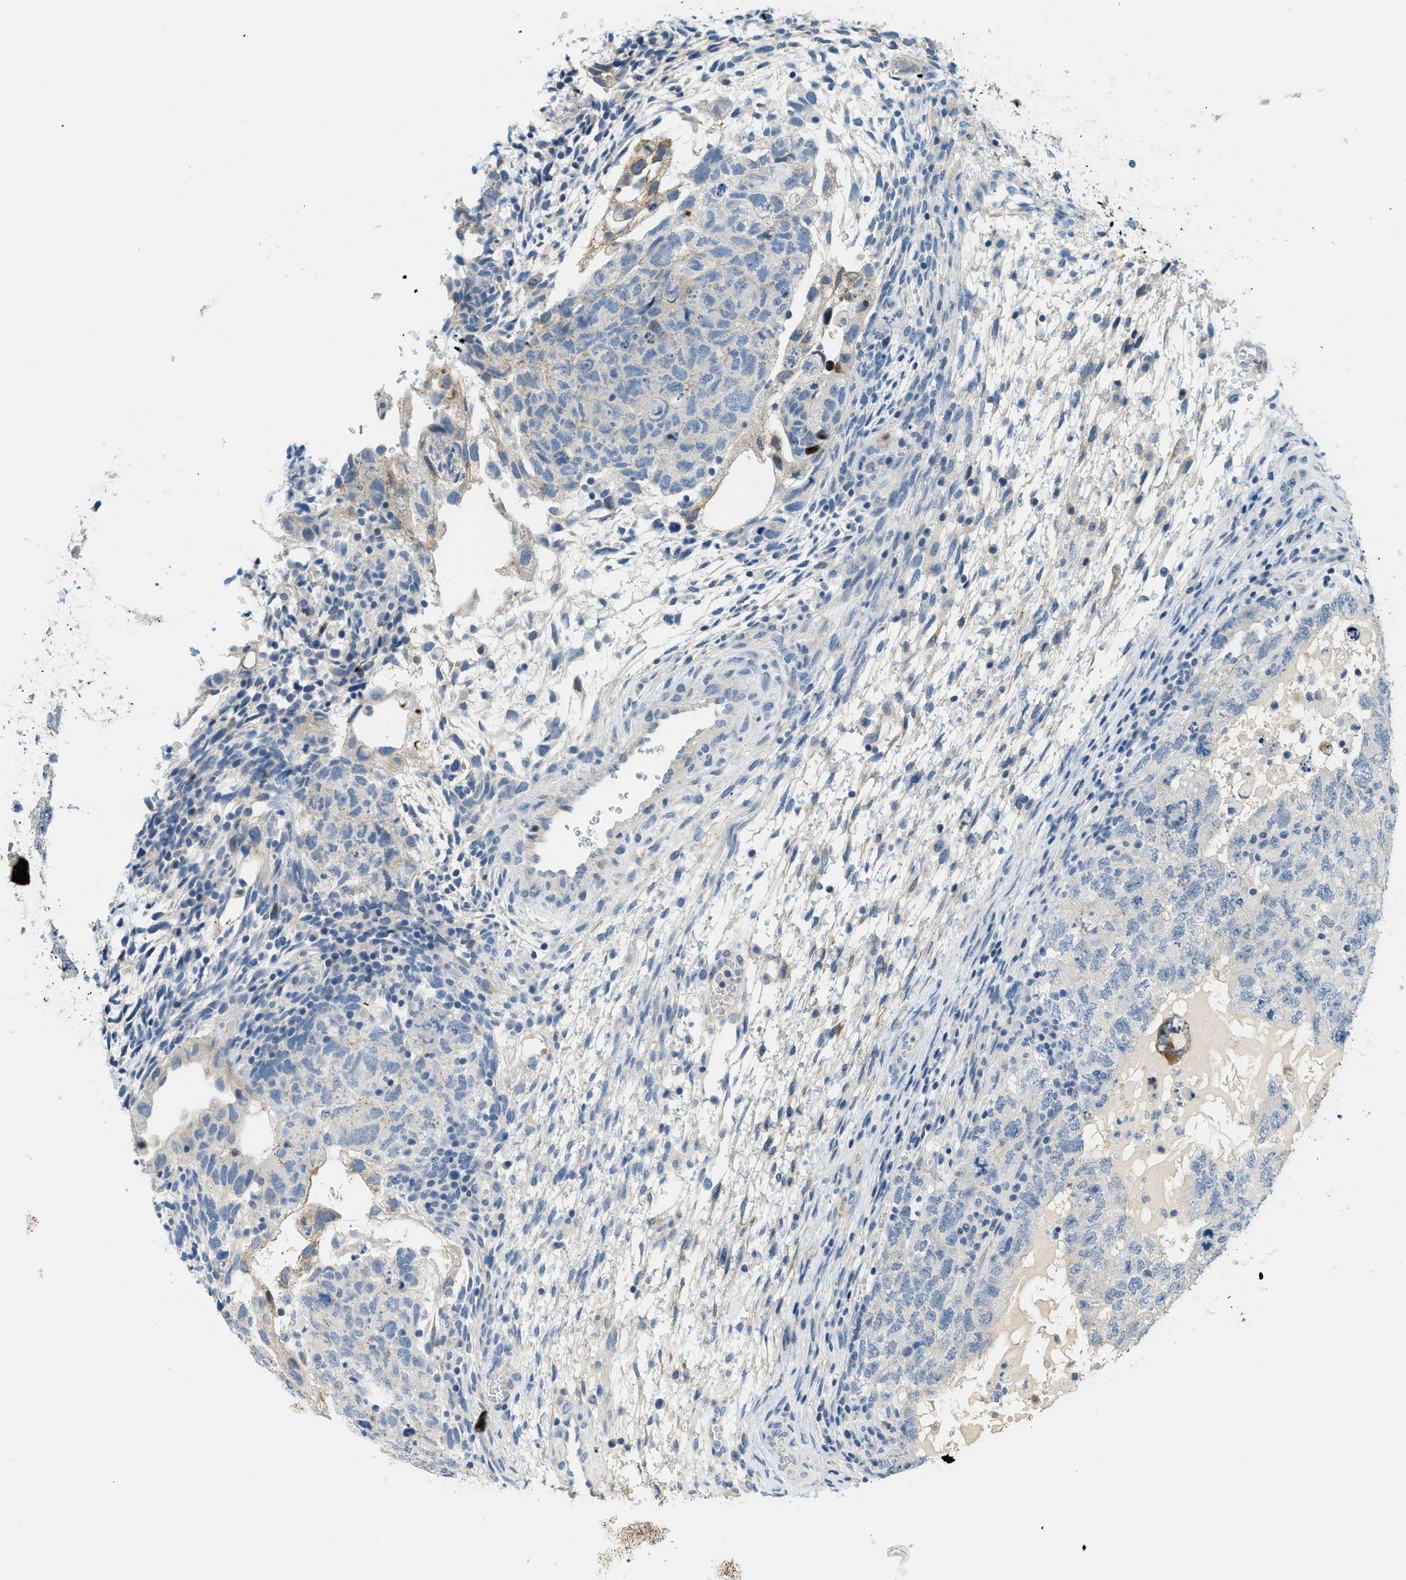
{"staining": {"intensity": "weak", "quantity": "<25%", "location": "cytoplasmic/membranous"}, "tissue": "testis cancer", "cell_type": "Tumor cells", "image_type": "cancer", "snomed": [{"axis": "morphology", "description": "Carcinoma, Embryonal, NOS"}, {"axis": "topography", "description": "Testis"}], "caption": "Micrograph shows no significant protein expression in tumor cells of testis cancer (embryonal carcinoma).", "gene": "CYP4X1", "patient": {"sex": "male", "age": 36}}